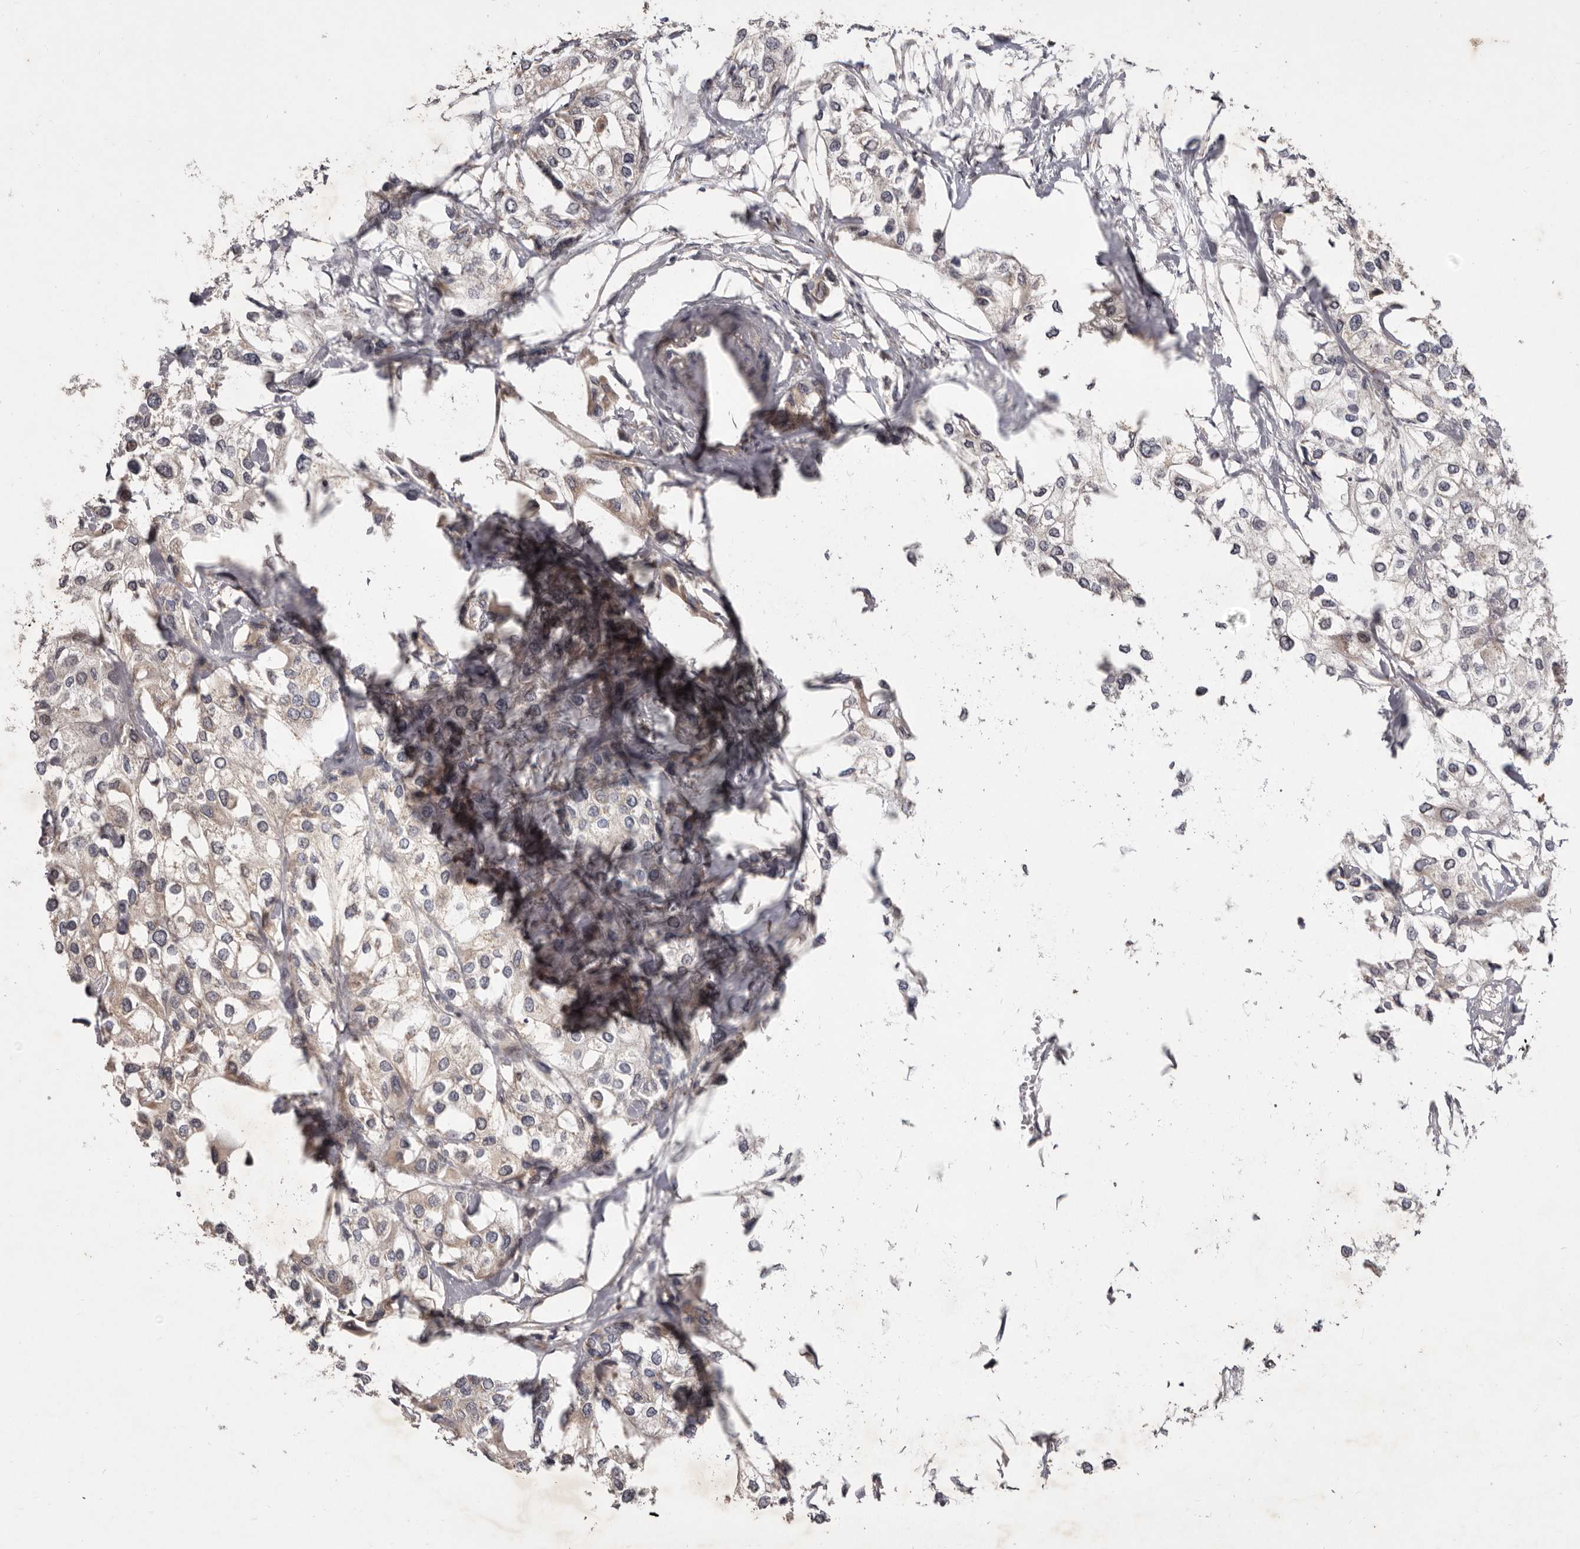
{"staining": {"intensity": "negative", "quantity": "none", "location": "none"}, "tissue": "urothelial cancer", "cell_type": "Tumor cells", "image_type": "cancer", "snomed": [{"axis": "morphology", "description": "Urothelial carcinoma, High grade"}, {"axis": "topography", "description": "Urinary bladder"}], "caption": "The IHC image has no significant staining in tumor cells of urothelial cancer tissue. The staining was performed using DAB (3,3'-diaminobenzidine) to visualize the protein expression in brown, while the nuclei were stained in blue with hematoxylin (Magnification: 20x).", "gene": "FLAD1", "patient": {"sex": "male", "age": 64}}